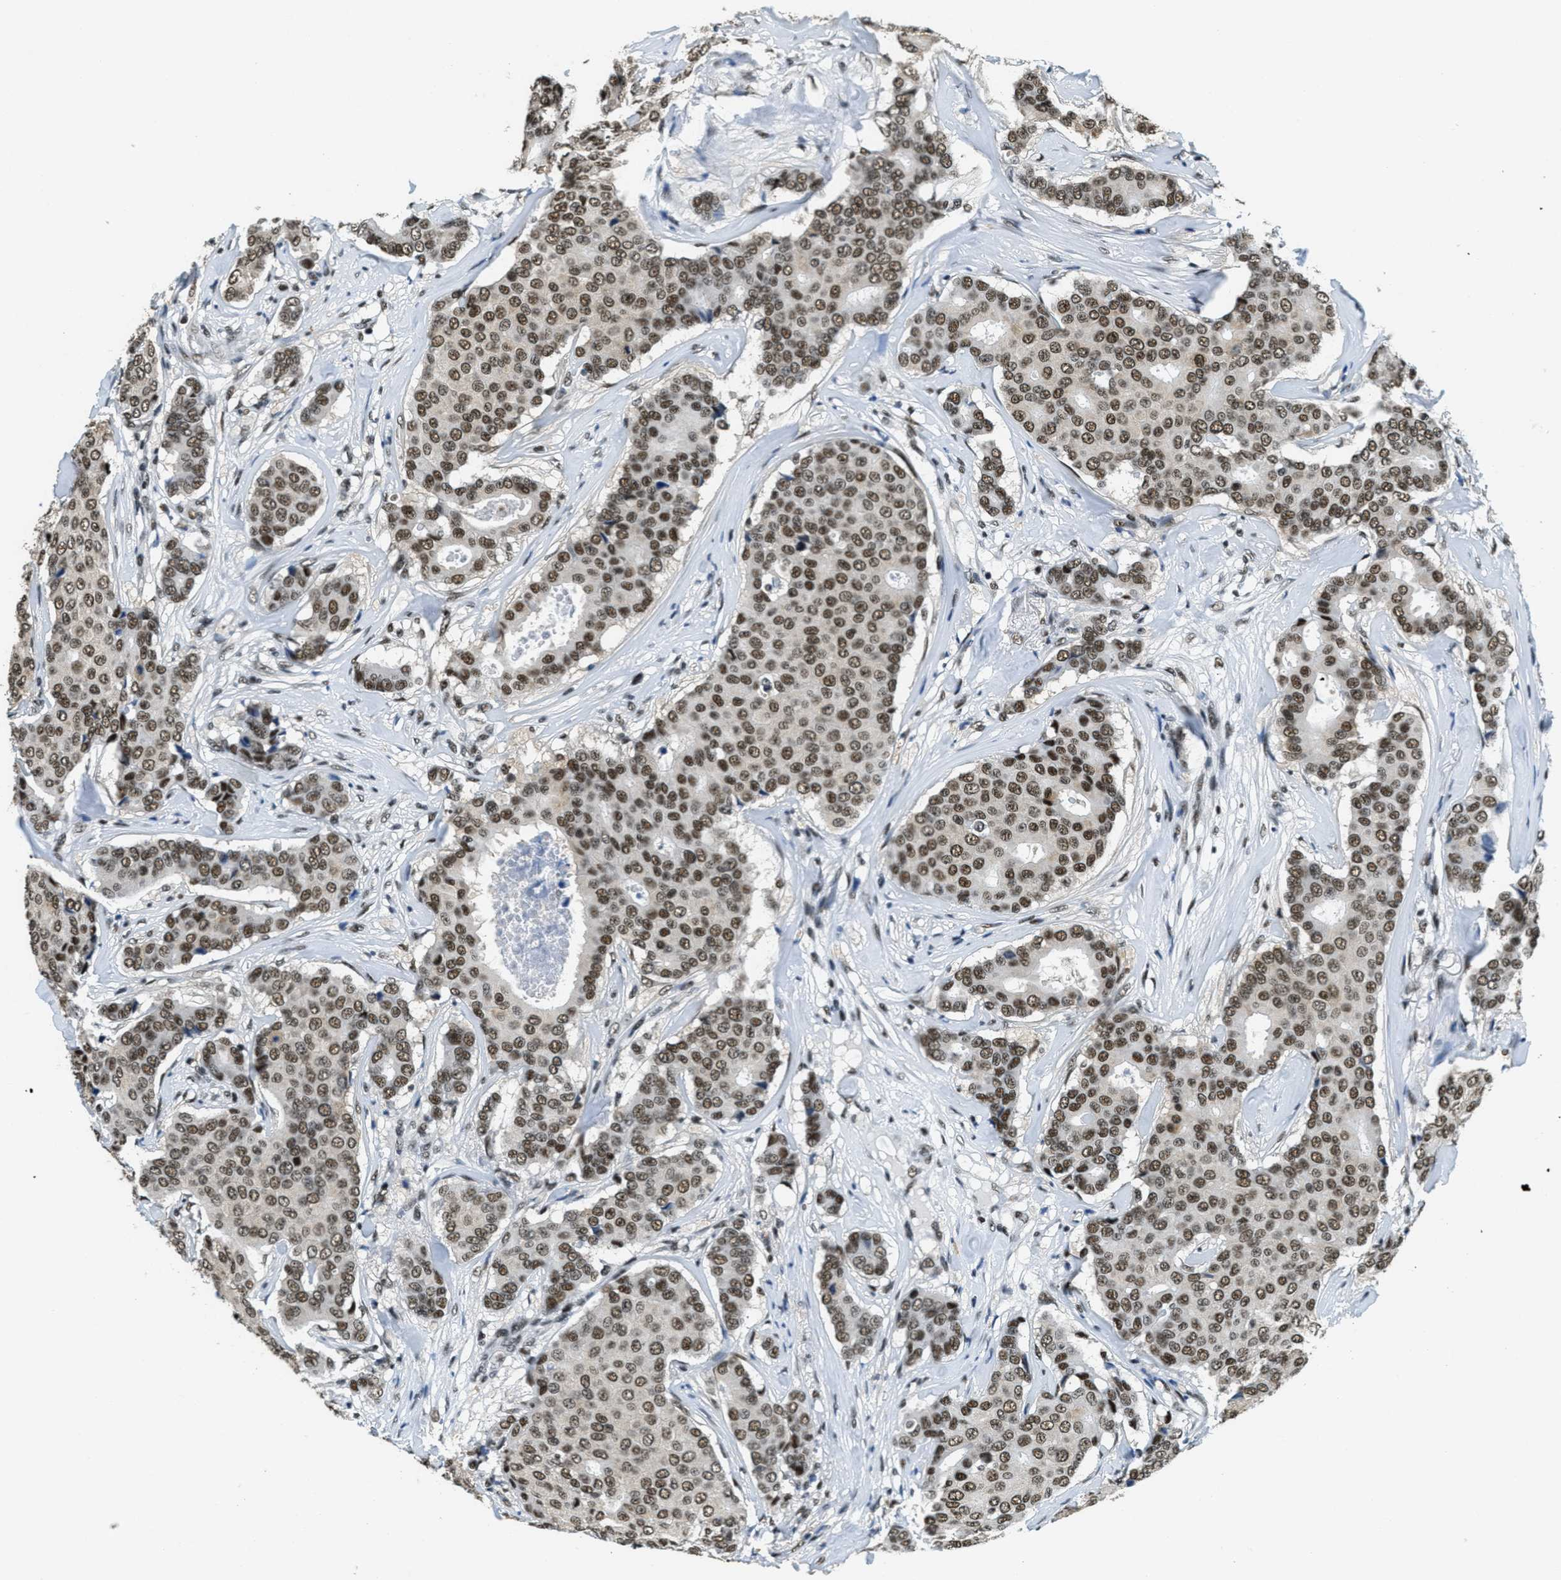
{"staining": {"intensity": "moderate", "quantity": ">75%", "location": "nuclear"}, "tissue": "breast cancer", "cell_type": "Tumor cells", "image_type": "cancer", "snomed": [{"axis": "morphology", "description": "Duct carcinoma"}, {"axis": "topography", "description": "Breast"}], "caption": "Human breast cancer stained with a brown dye demonstrates moderate nuclear positive staining in approximately >75% of tumor cells.", "gene": "SSB", "patient": {"sex": "female", "age": 75}}